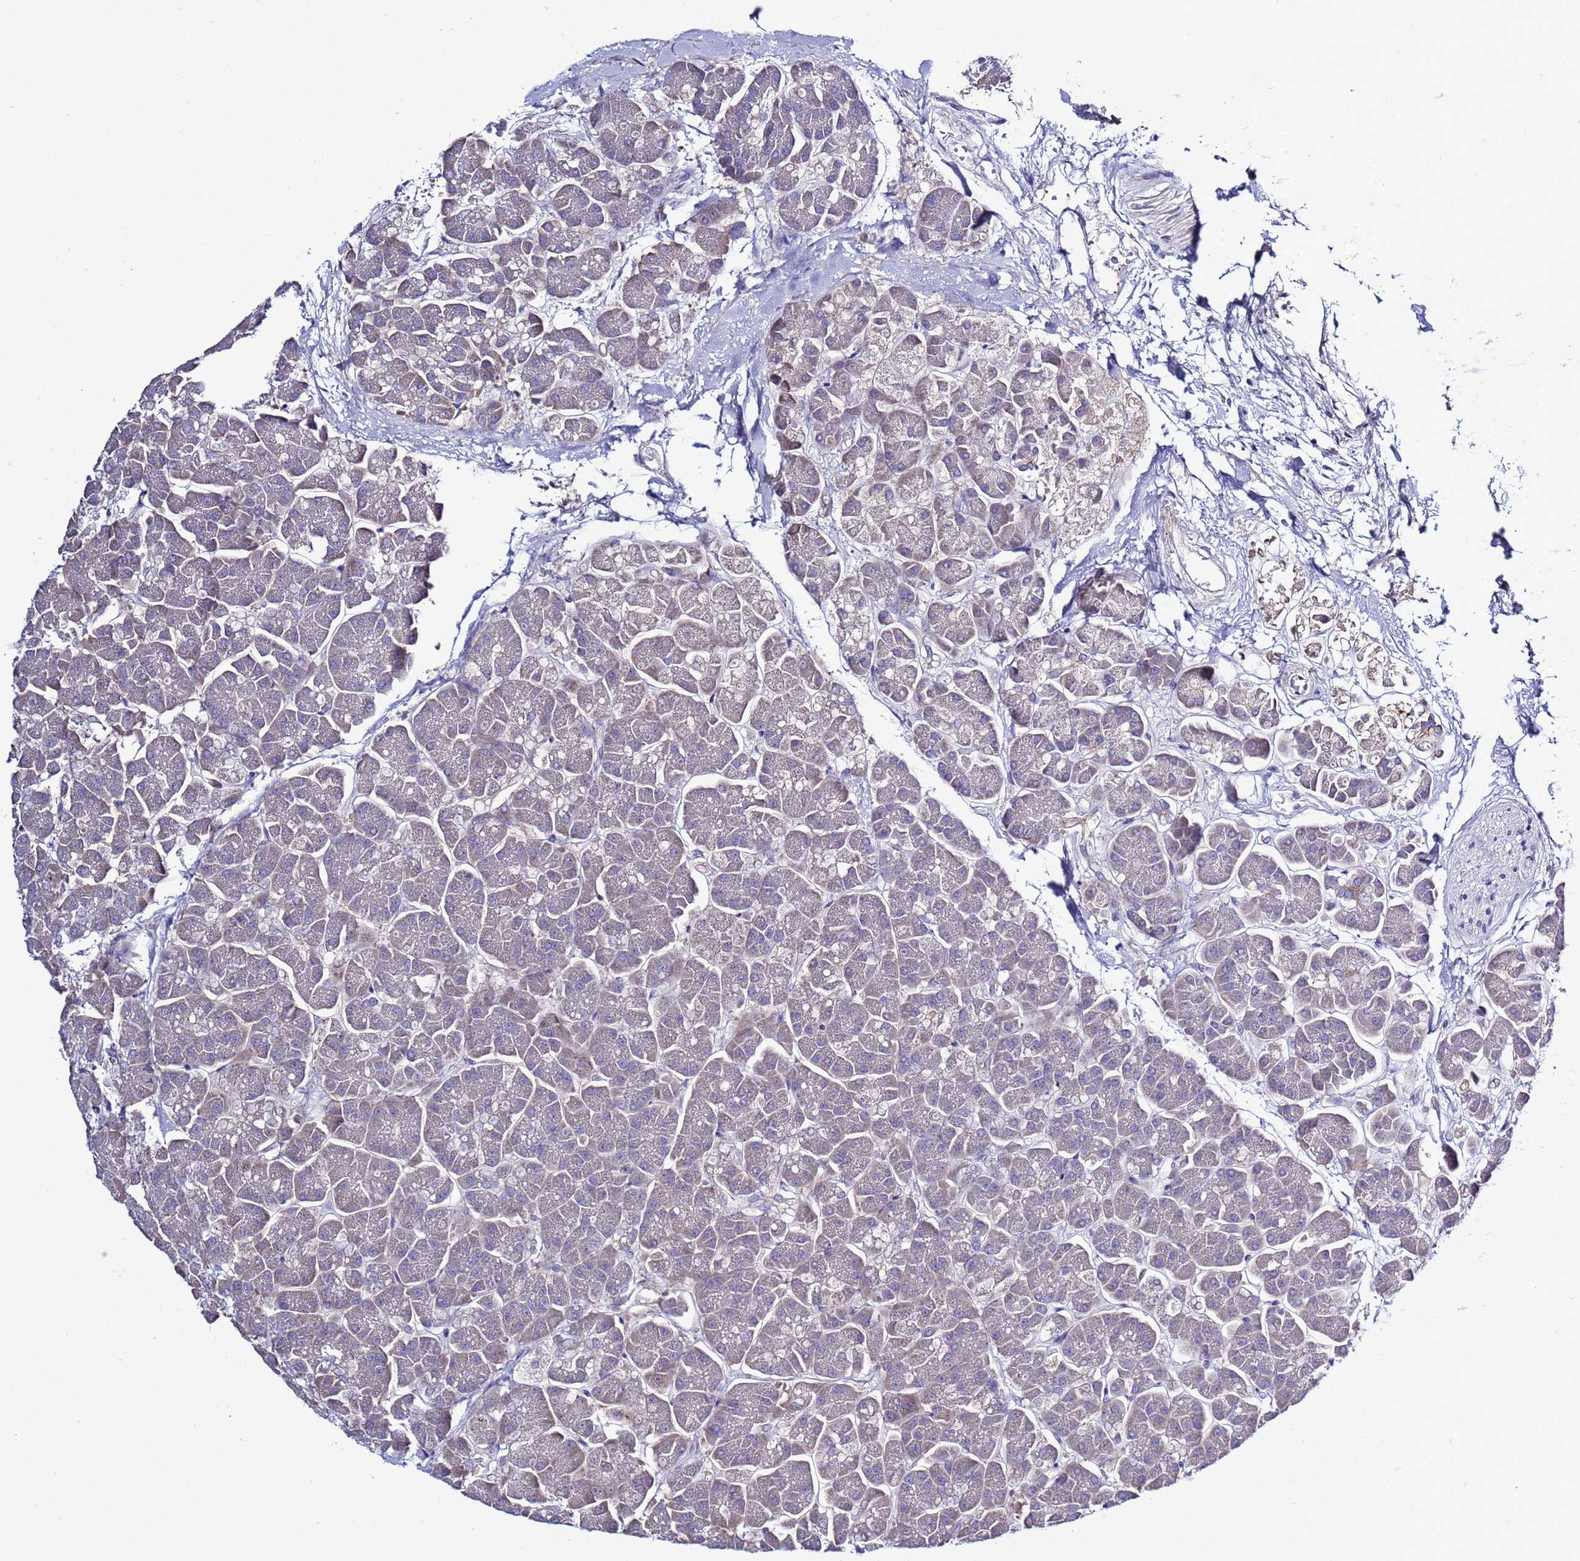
{"staining": {"intensity": "negative", "quantity": "none", "location": "none"}, "tissue": "pancreas", "cell_type": "Exocrine glandular cells", "image_type": "normal", "snomed": [{"axis": "morphology", "description": "Normal tissue, NOS"}, {"axis": "topography", "description": "Pancreas"}, {"axis": "topography", "description": "Peripheral nerve tissue"}], "caption": "An image of pancreas stained for a protein displays no brown staining in exocrine glandular cells. Nuclei are stained in blue.", "gene": "C4orf46", "patient": {"sex": "male", "age": 54}}